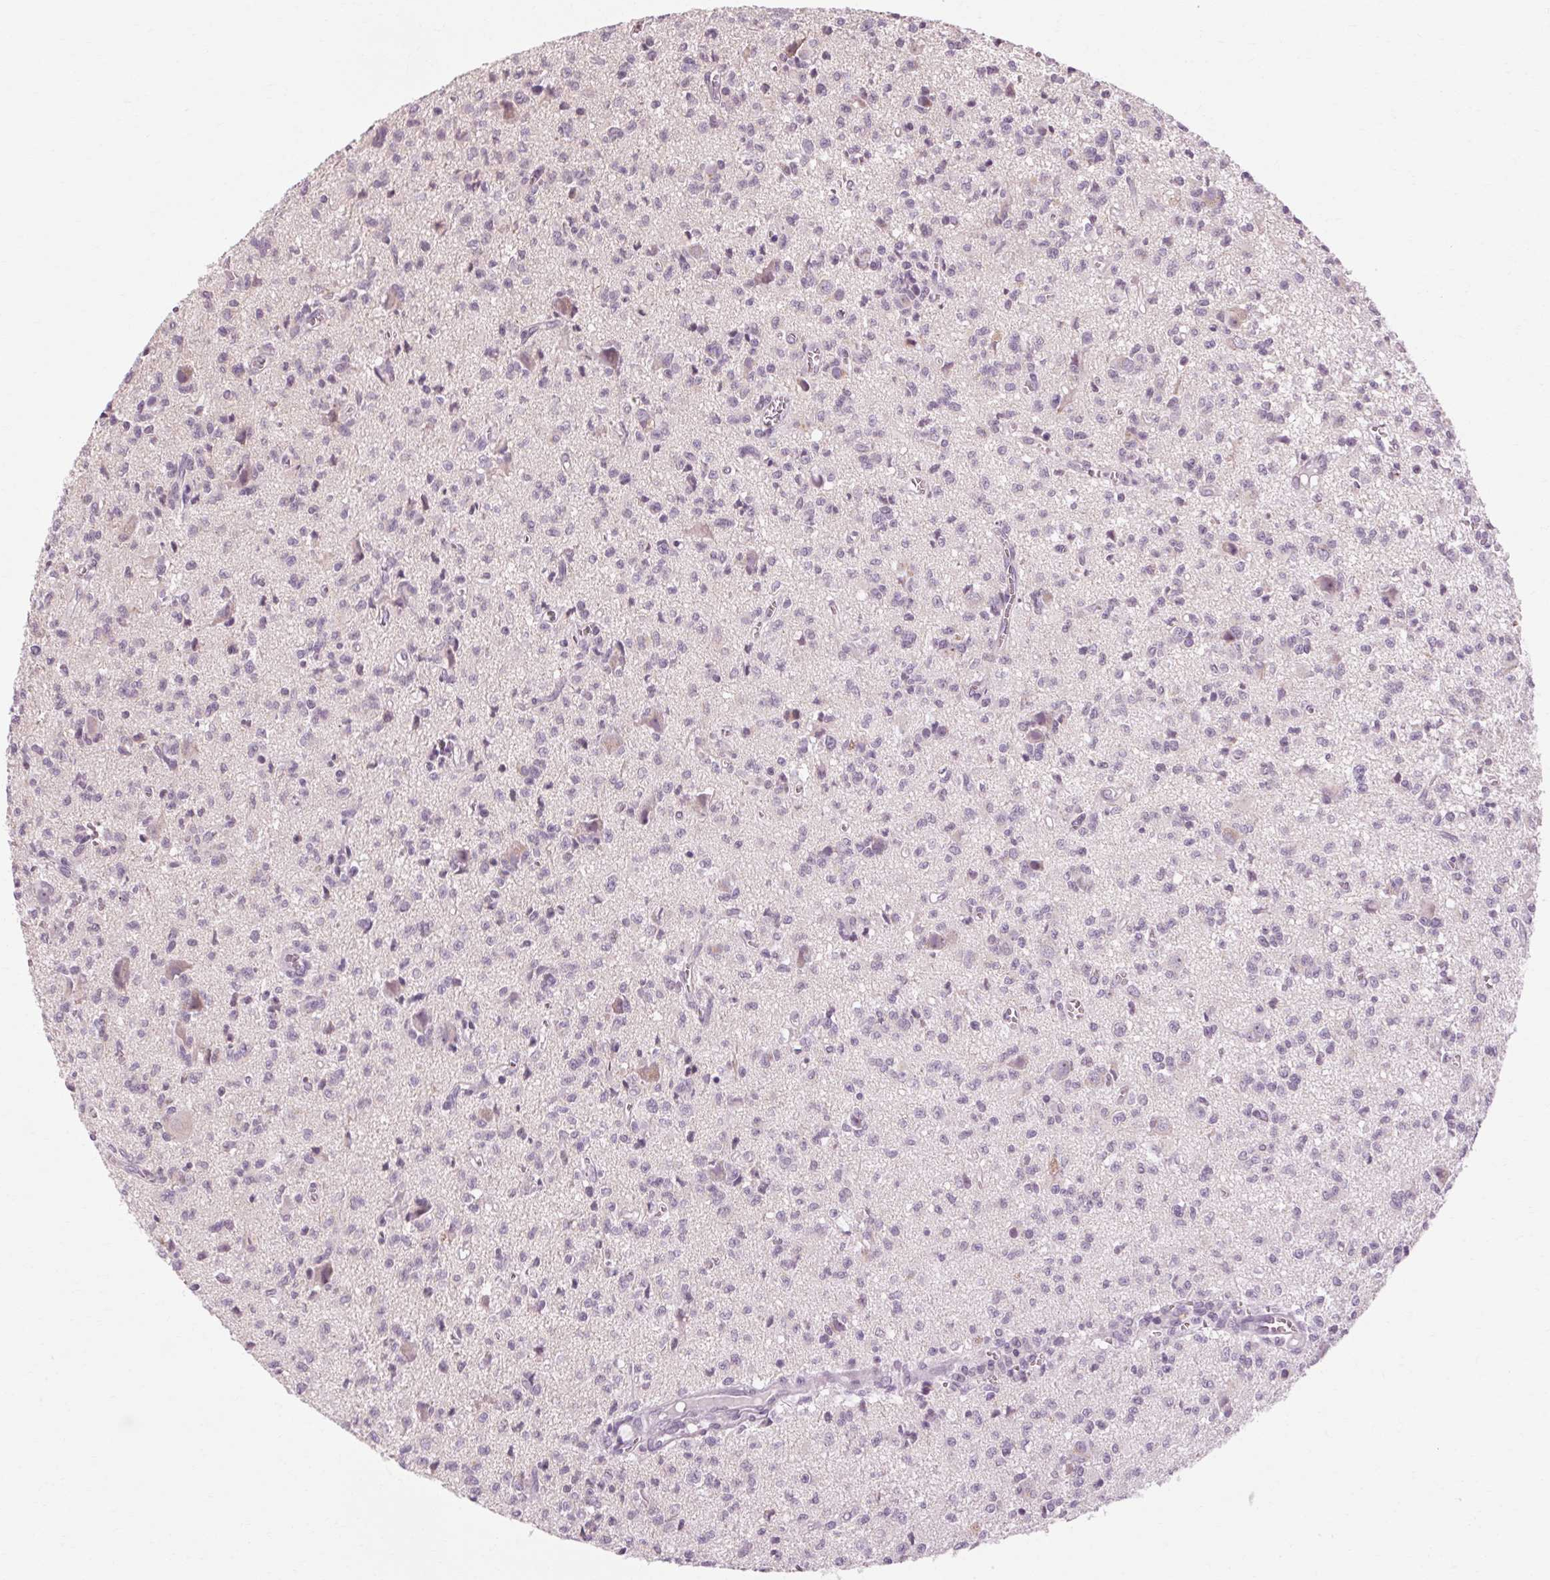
{"staining": {"intensity": "negative", "quantity": "none", "location": "none"}, "tissue": "glioma", "cell_type": "Tumor cells", "image_type": "cancer", "snomed": [{"axis": "morphology", "description": "Glioma, malignant, Low grade"}, {"axis": "topography", "description": "Brain"}], "caption": "Protein analysis of glioma displays no significant positivity in tumor cells.", "gene": "KLHL40", "patient": {"sex": "male", "age": 64}}